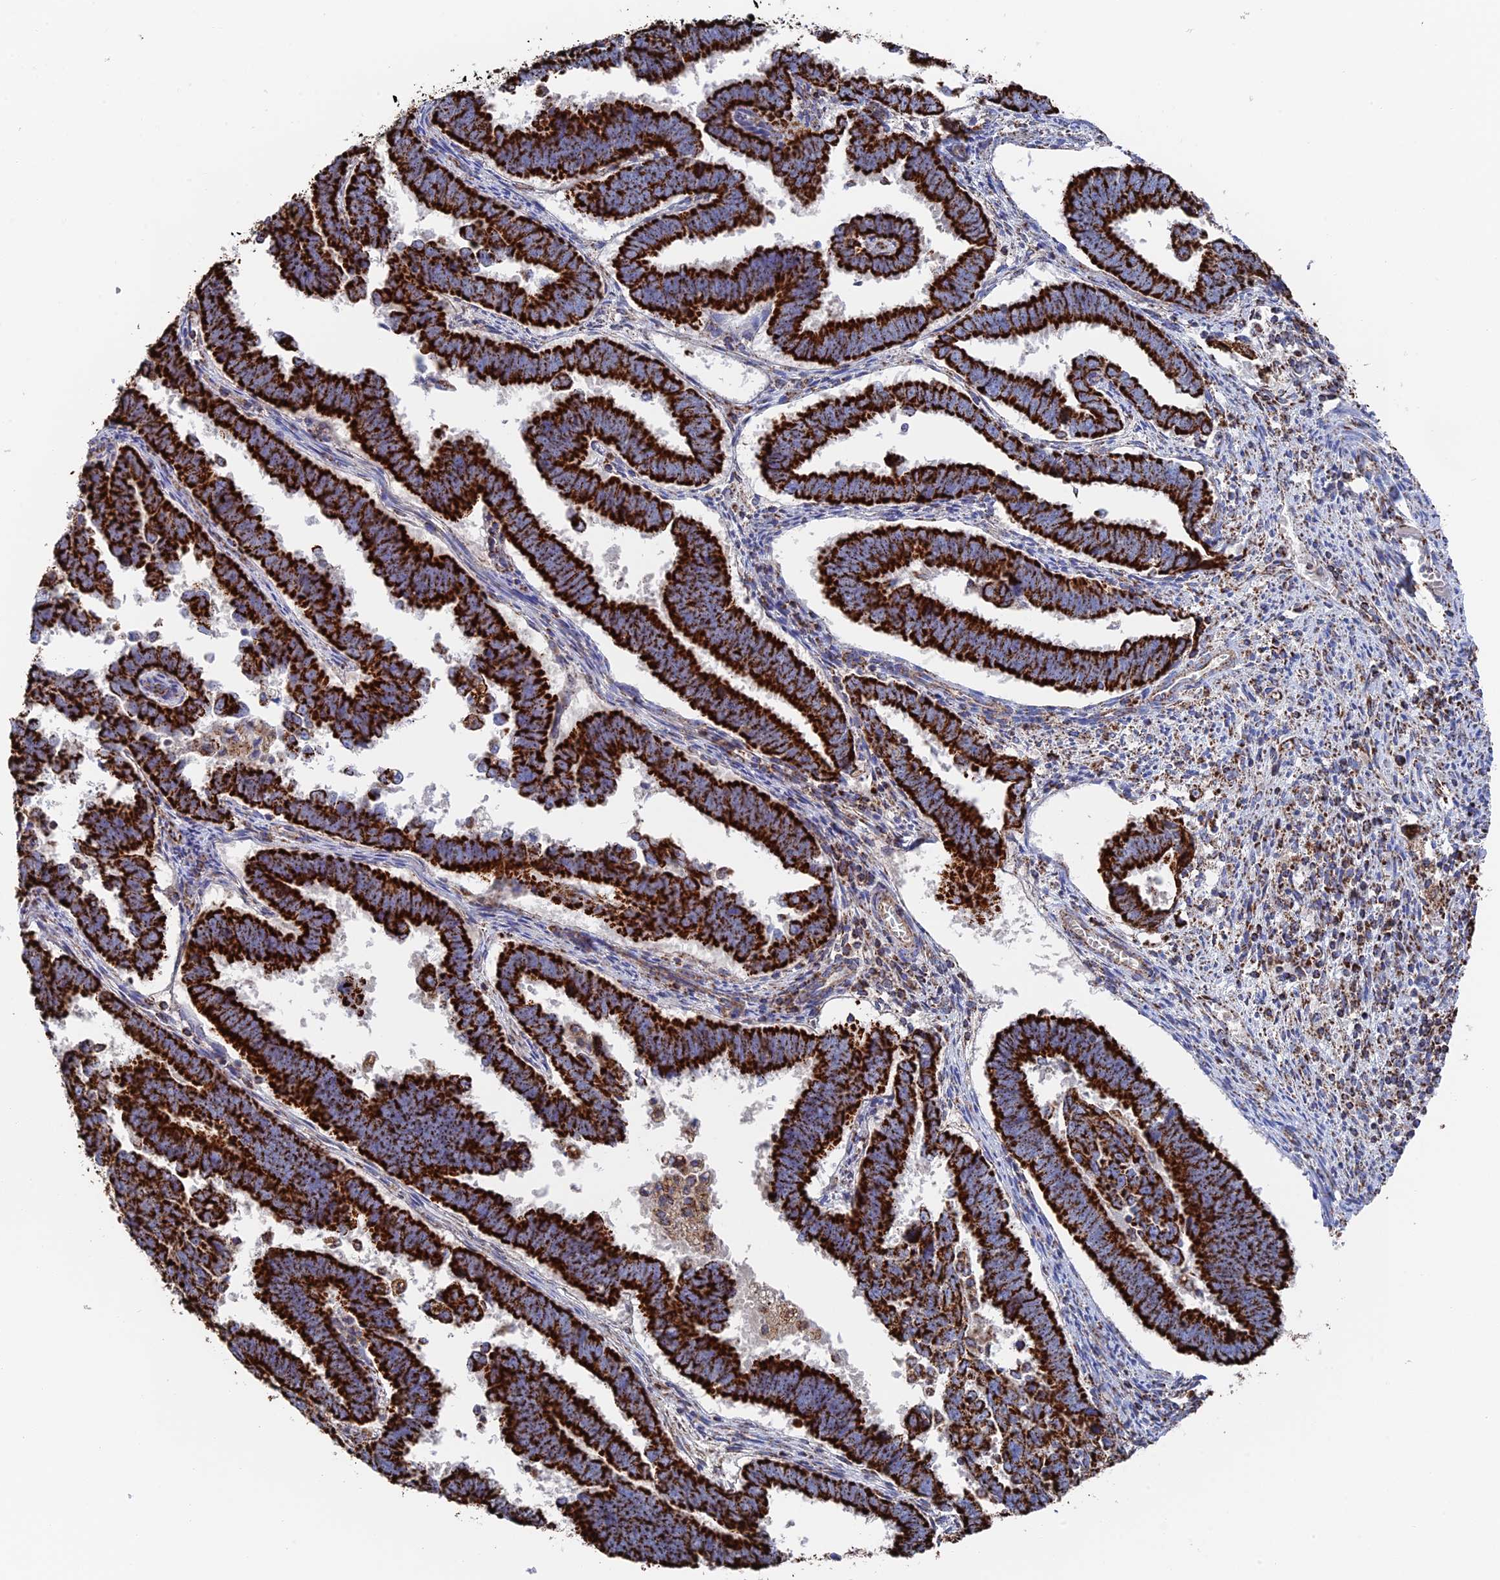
{"staining": {"intensity": "strong", "quantity": ">75%", "location": "cytoplasmic/membranous"}, "tissue": "endometrial cancer", "cell_type": "Tumor cells", "image_type": "cancer", "snomed": [{"axis": "morphology", "description": "Adenocarcinoma, NOS"}, {"axis": "topography", "description": "Endometrium"}], "caption": "Protein expression by immunohistochemistry displays strong cytoplasmic/membranous expression in about >75% of tumor cells in adenocarcinoma (endometrial).", "gene": "HAUS8", "patient": {"sex": "female", "age": 75}}